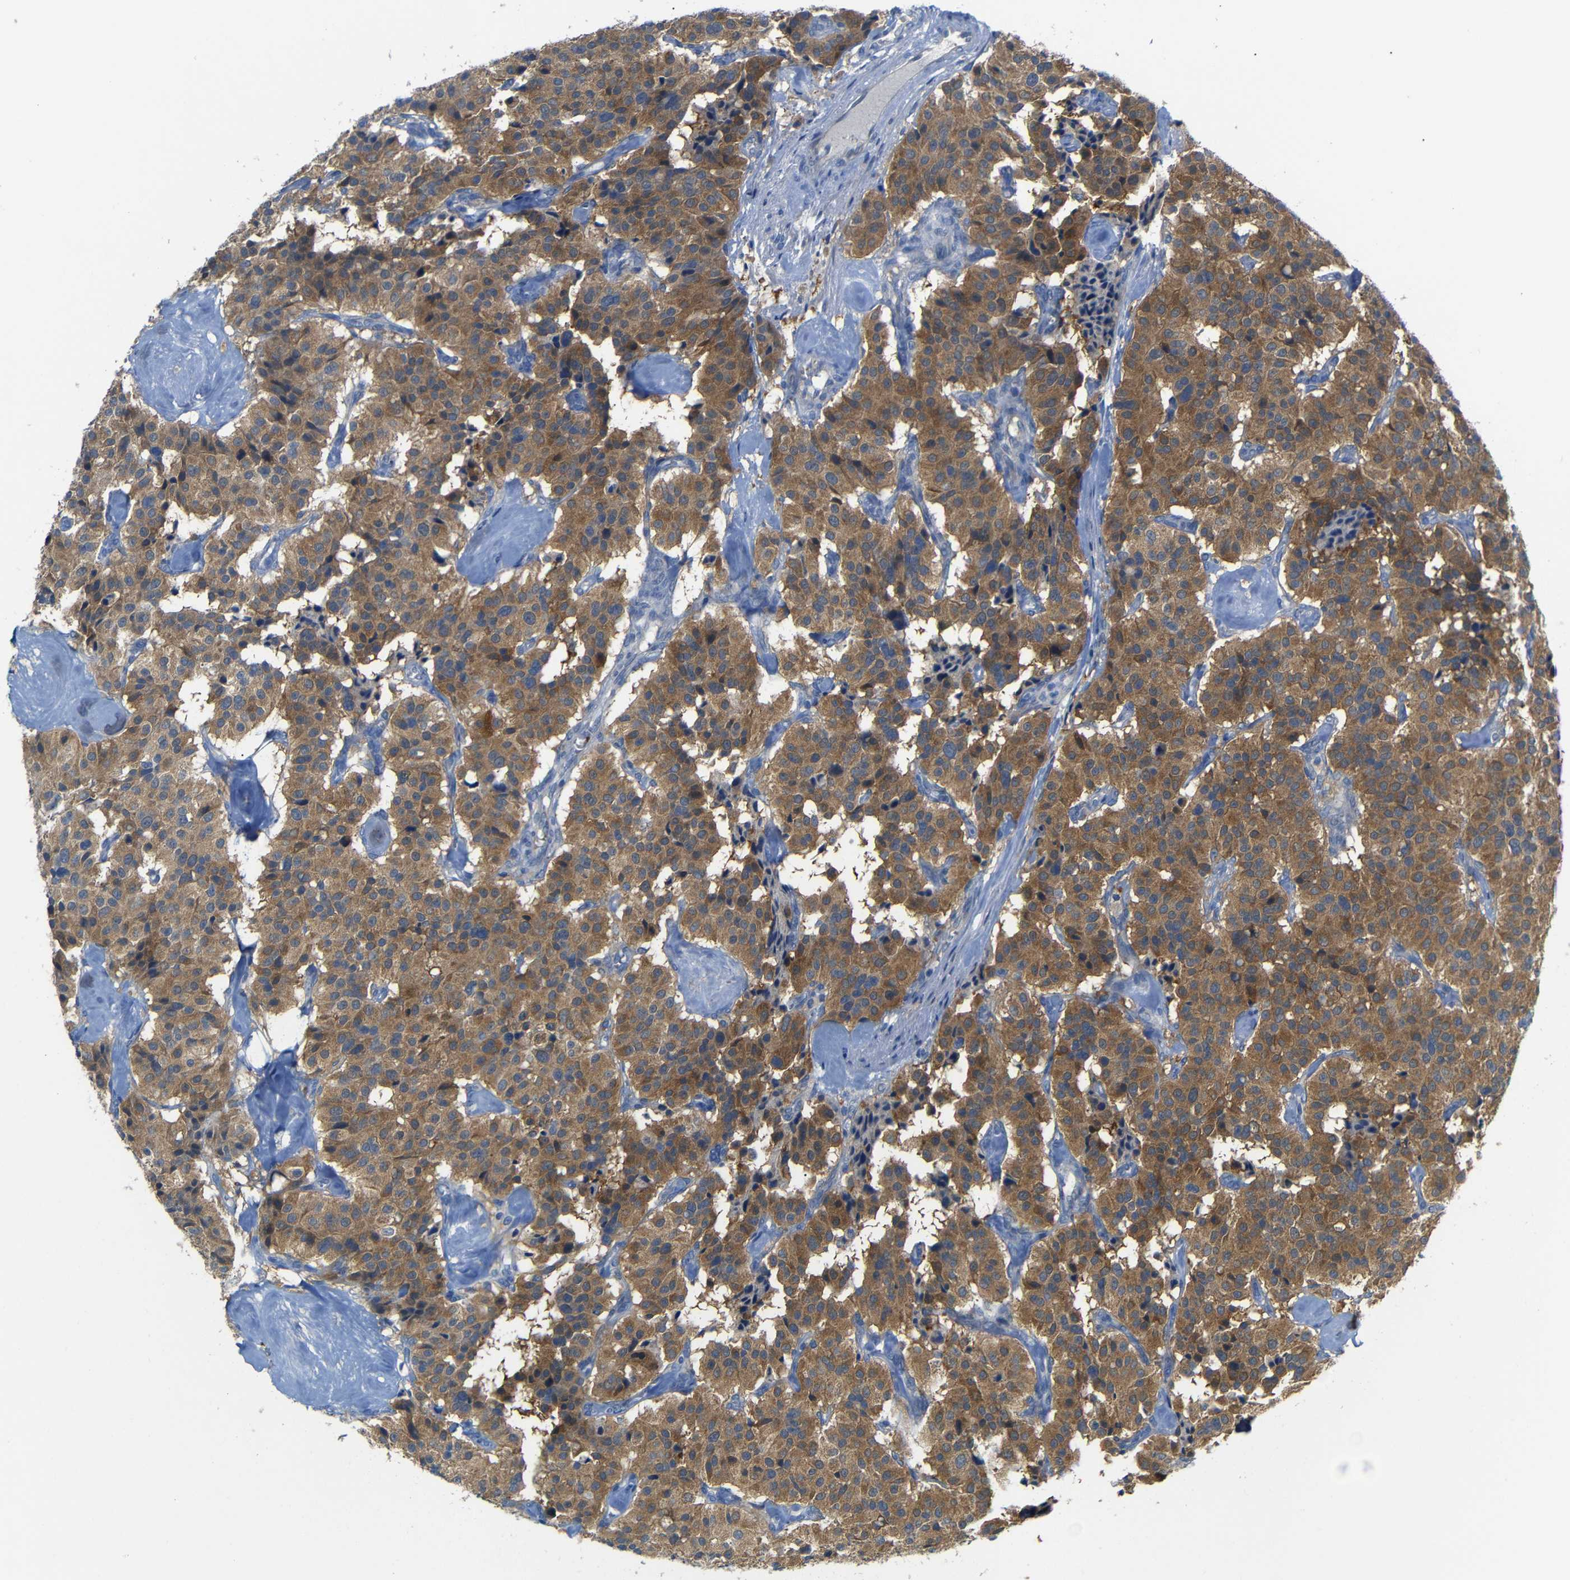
{"staining": {"intensity": "moderate", "quantity": ">75%", "location": "cytoplasmic/membranous"}, "tissue": "carcinoid", "cell_type": "Tumor cells", "image_type": "cancer", "snomed": [{"axis": "morphology", "description": "Carcinoid, malignant, NOS"}, {"axis": "topography", "description": "Lung"}], "caption": "Immunohistochemistry image of carcinoid (malignant) stained for a protein (brown), which shows medium levels of moderate cytoplasmic/membranous expression in about >75% of tumor cells.", "gene": "TBC1D32", "patient": {"sex": "male", "age": 30}}